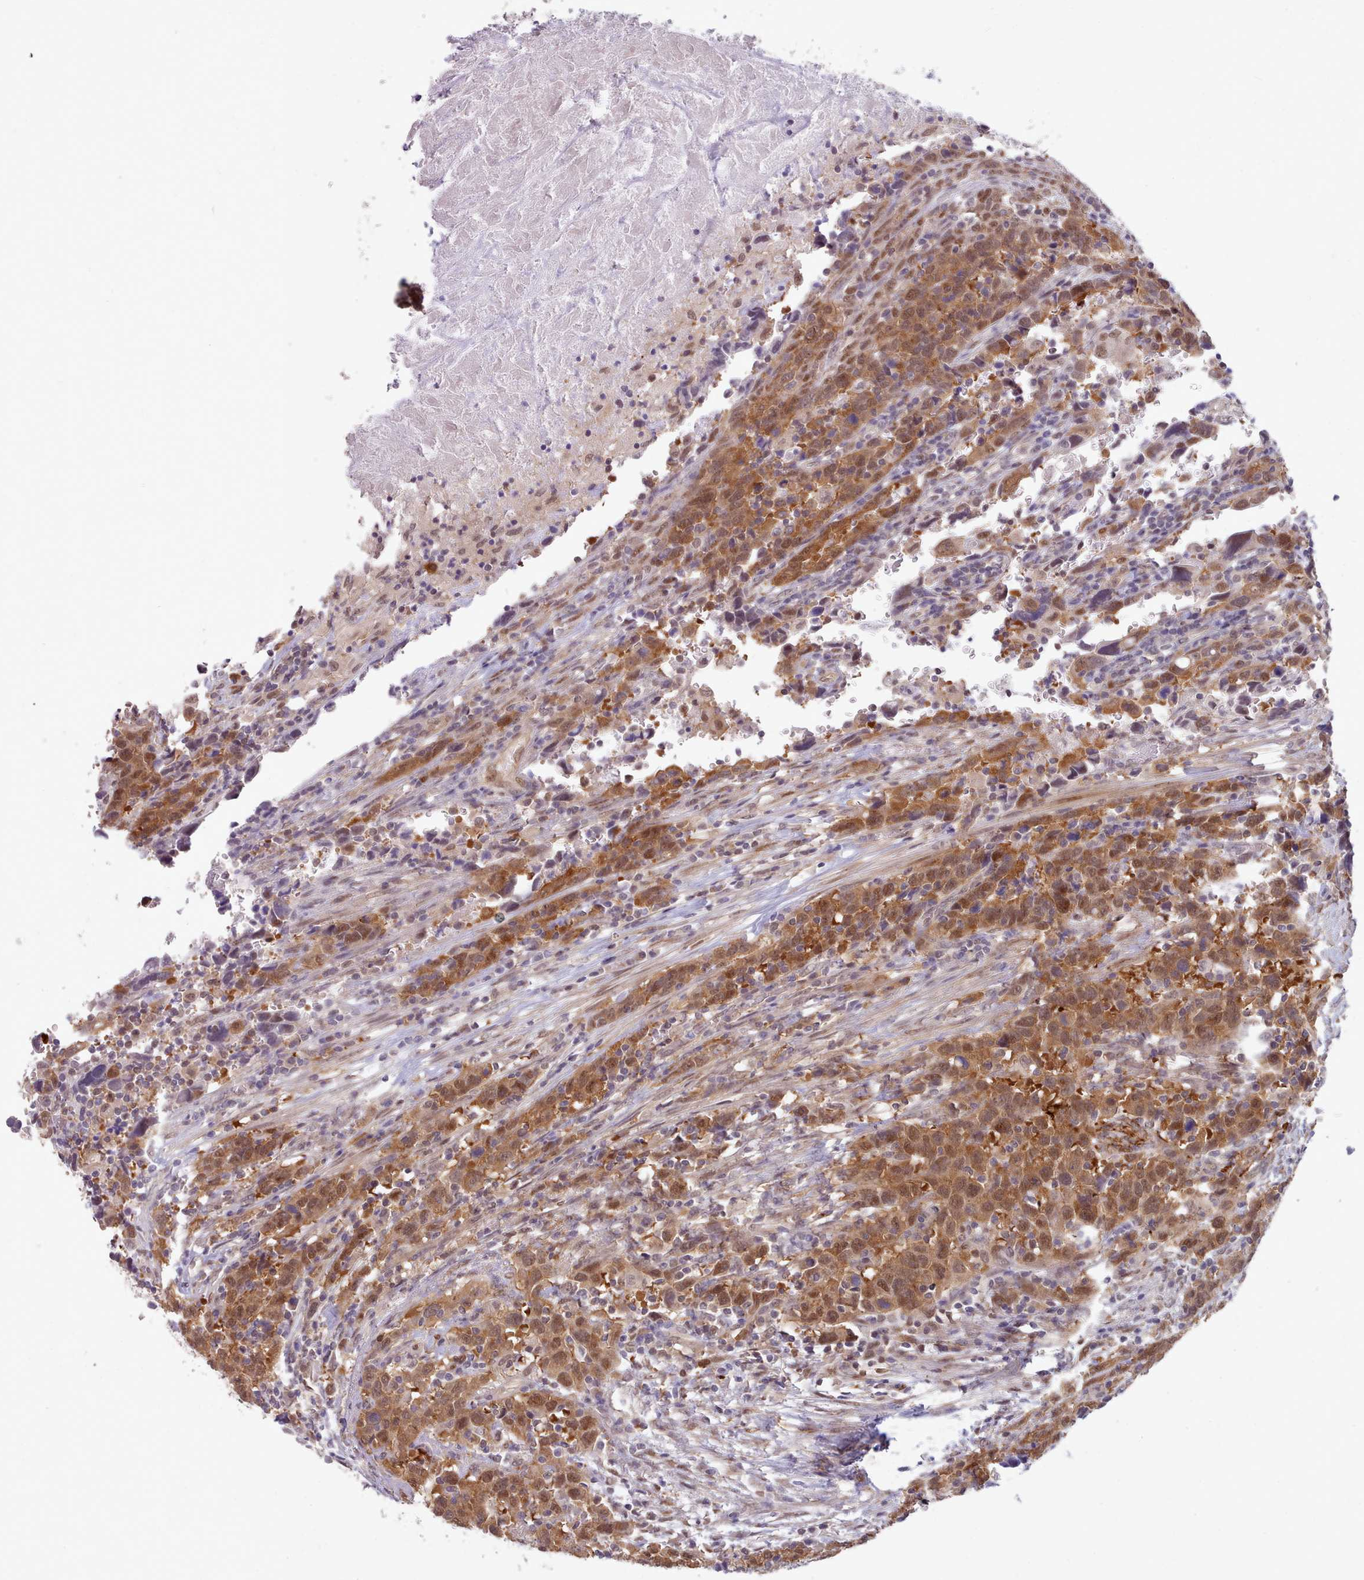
{"staining": {"intensity": "strong", "quantity": ">75%", "location": "cytoplasmic/membranous,nuclear"}, "tissue": "urothelial cancer", "cell_type": "Tumor cells", "image_type": "cancer", "snomed": [{"axis": "morphology", "description": "Urothelial carcinoma, High grade"}, {"axis": "topography", "description": "Urinary bladder"}], "caption": "This histopathology image reveals urothelial cancer stained with immunohistochemistry (IHC) to label a protein in brown. The cytoplasmic/membranous and nuclear of tumor cells show strong positivity for the protein. Nuclei are counter-stained blue.", "gene": "CES3", "patient": {"sex": "male", "age": 61}}